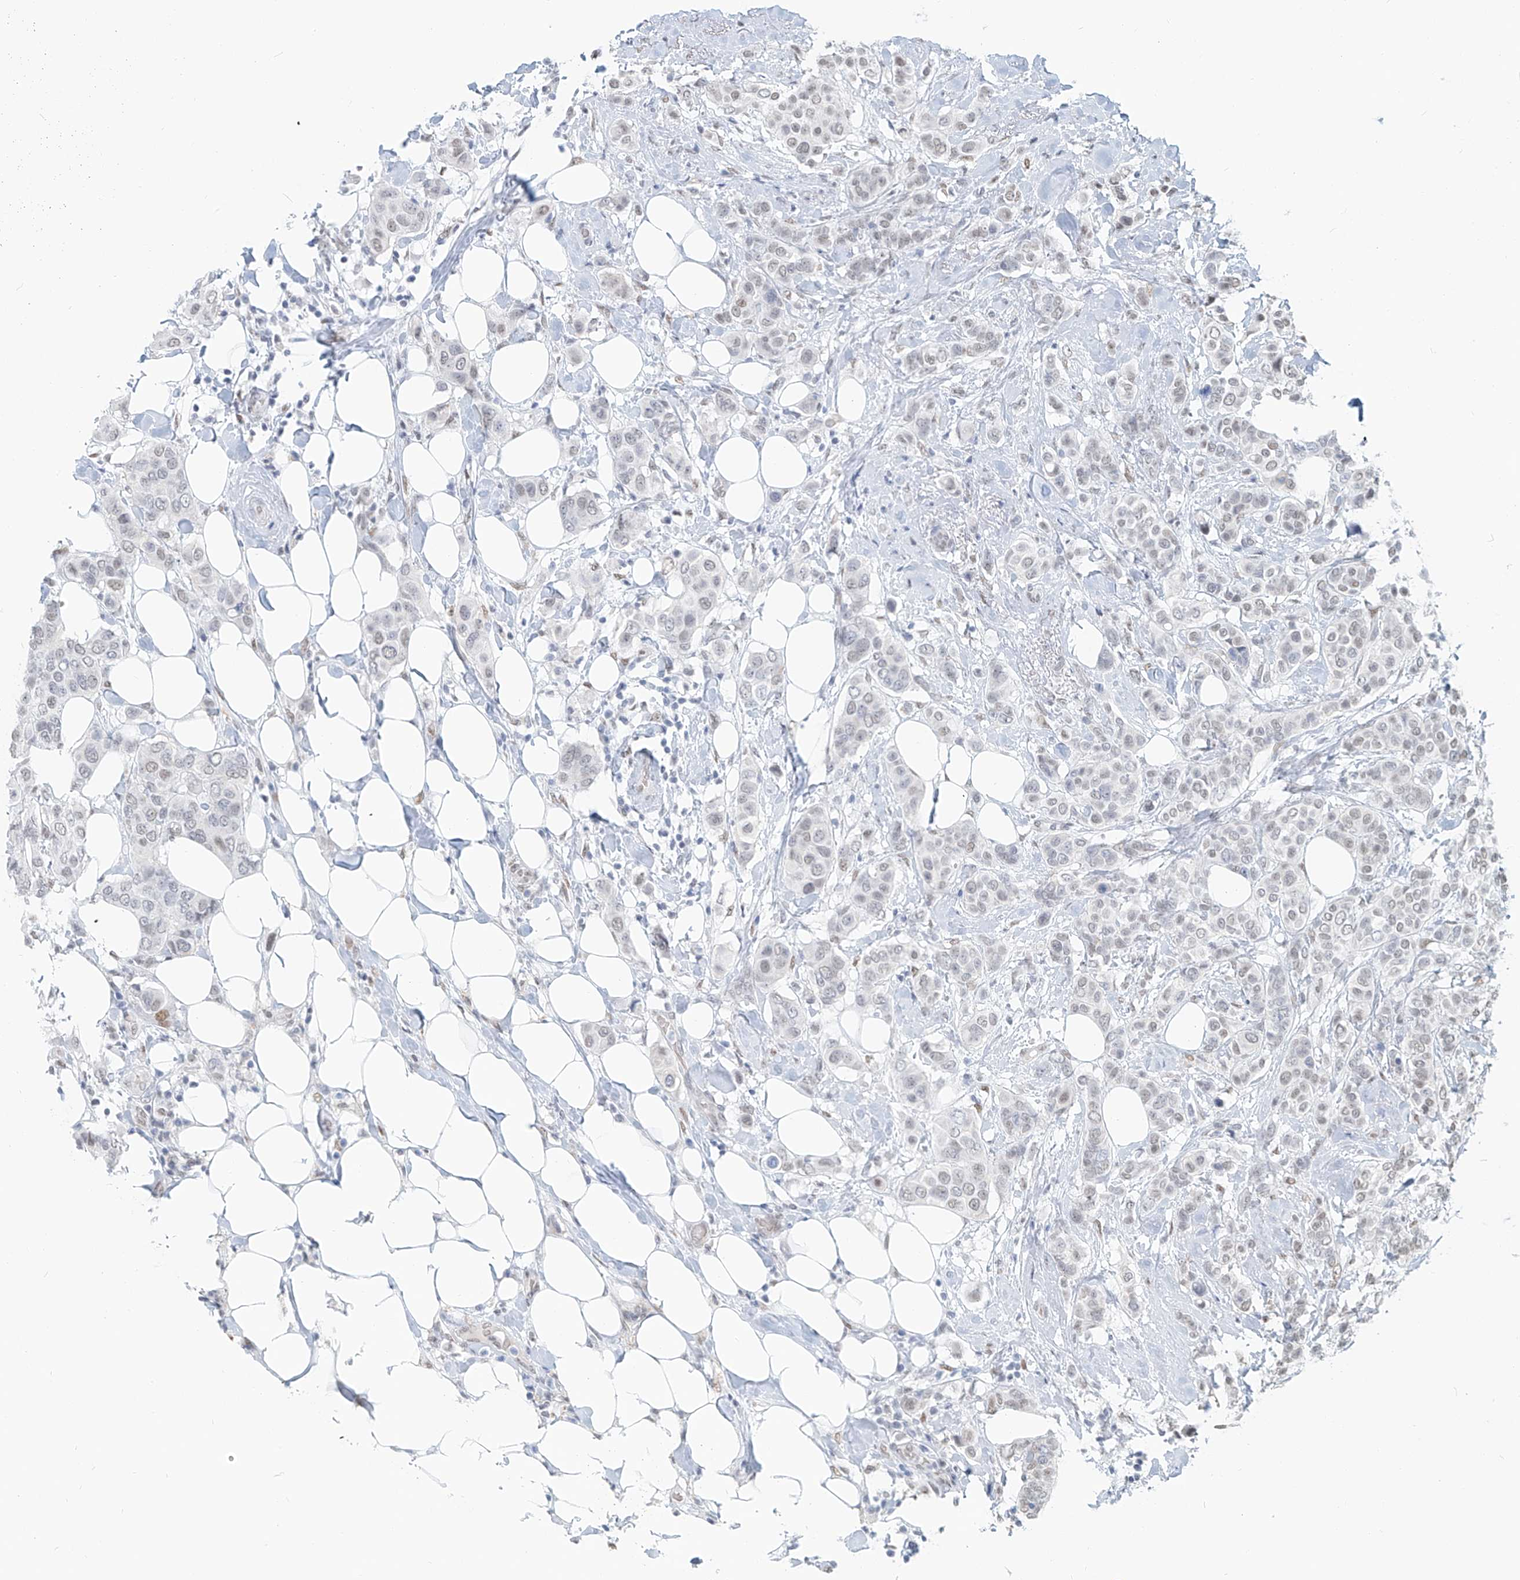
{"staining": {"intensity": "weak", "quantity": "<25%", "location": "nuclear"}, "tissue": "breast cancer", "cell_type": "Tumor cells", "image_type": "cancer", "snomed": [{"axis": "morphology", "description": "Lobular carcinoma"}, {"axis": "topography", "description": "Breast"}], "caption": "Immunohistochemistry photomicrograph of lobular carcinoma (breast) stained for a protein (brown), which exhibits no staining in tumor cells.", "gene": "SASH1", "patient": {"sex": "female", "age": 51}}